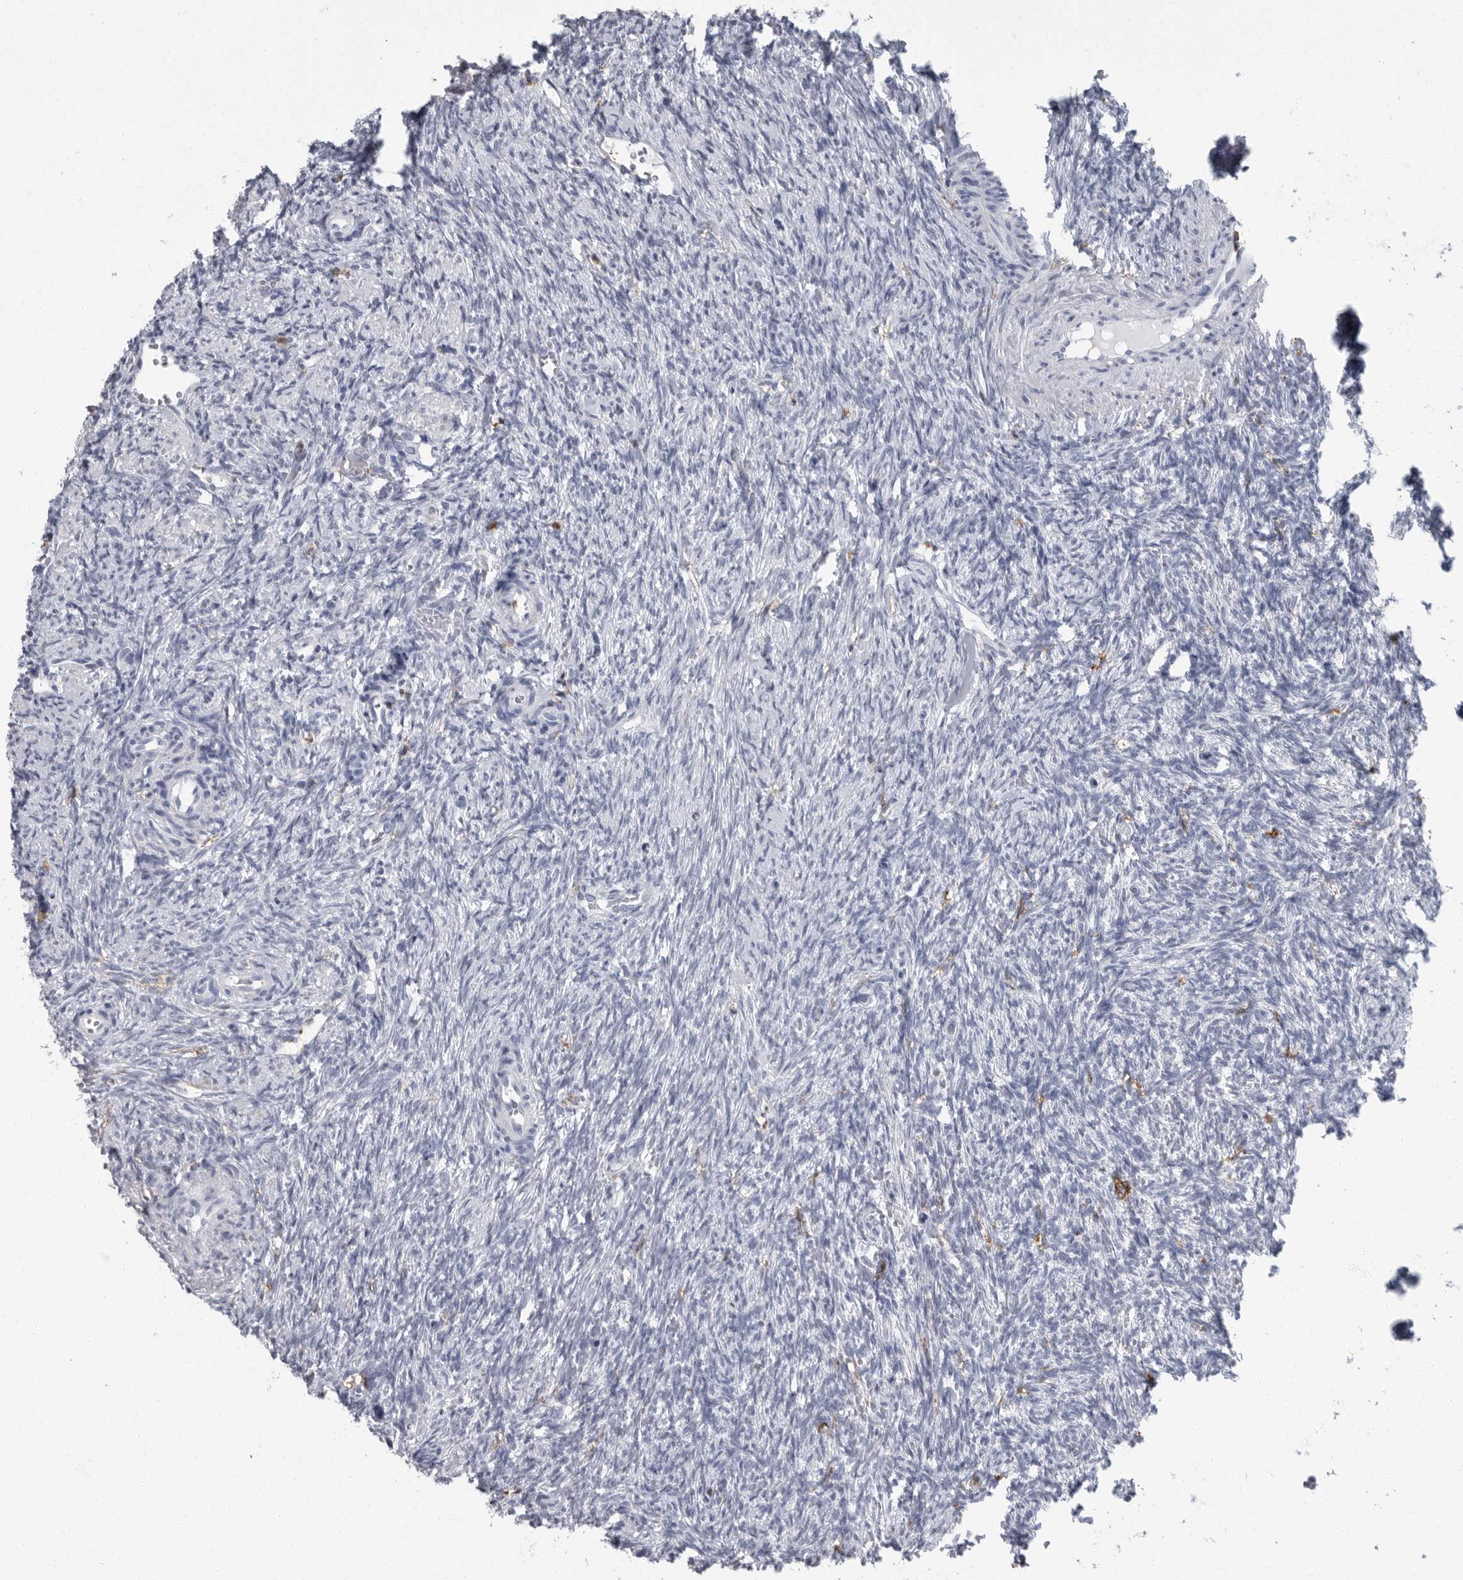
{"staining": {"intensity": "negative", "quantity": "none", "location": "none"}, "tissue": "ovary", "cell_type": "Follicle cells", "image_type": "normal", "snomed": [{"axis": "morphology", "description": "Normal tissue, NOS"}, {"axis": "topography", "description": "Ovary"}], "caption": "Ovary stained for a protein using immunohistochemistry demonstrates no positivity follicle cells.", "gene": "FCER1G", "patient": {"sex": "female", "age": 41}}